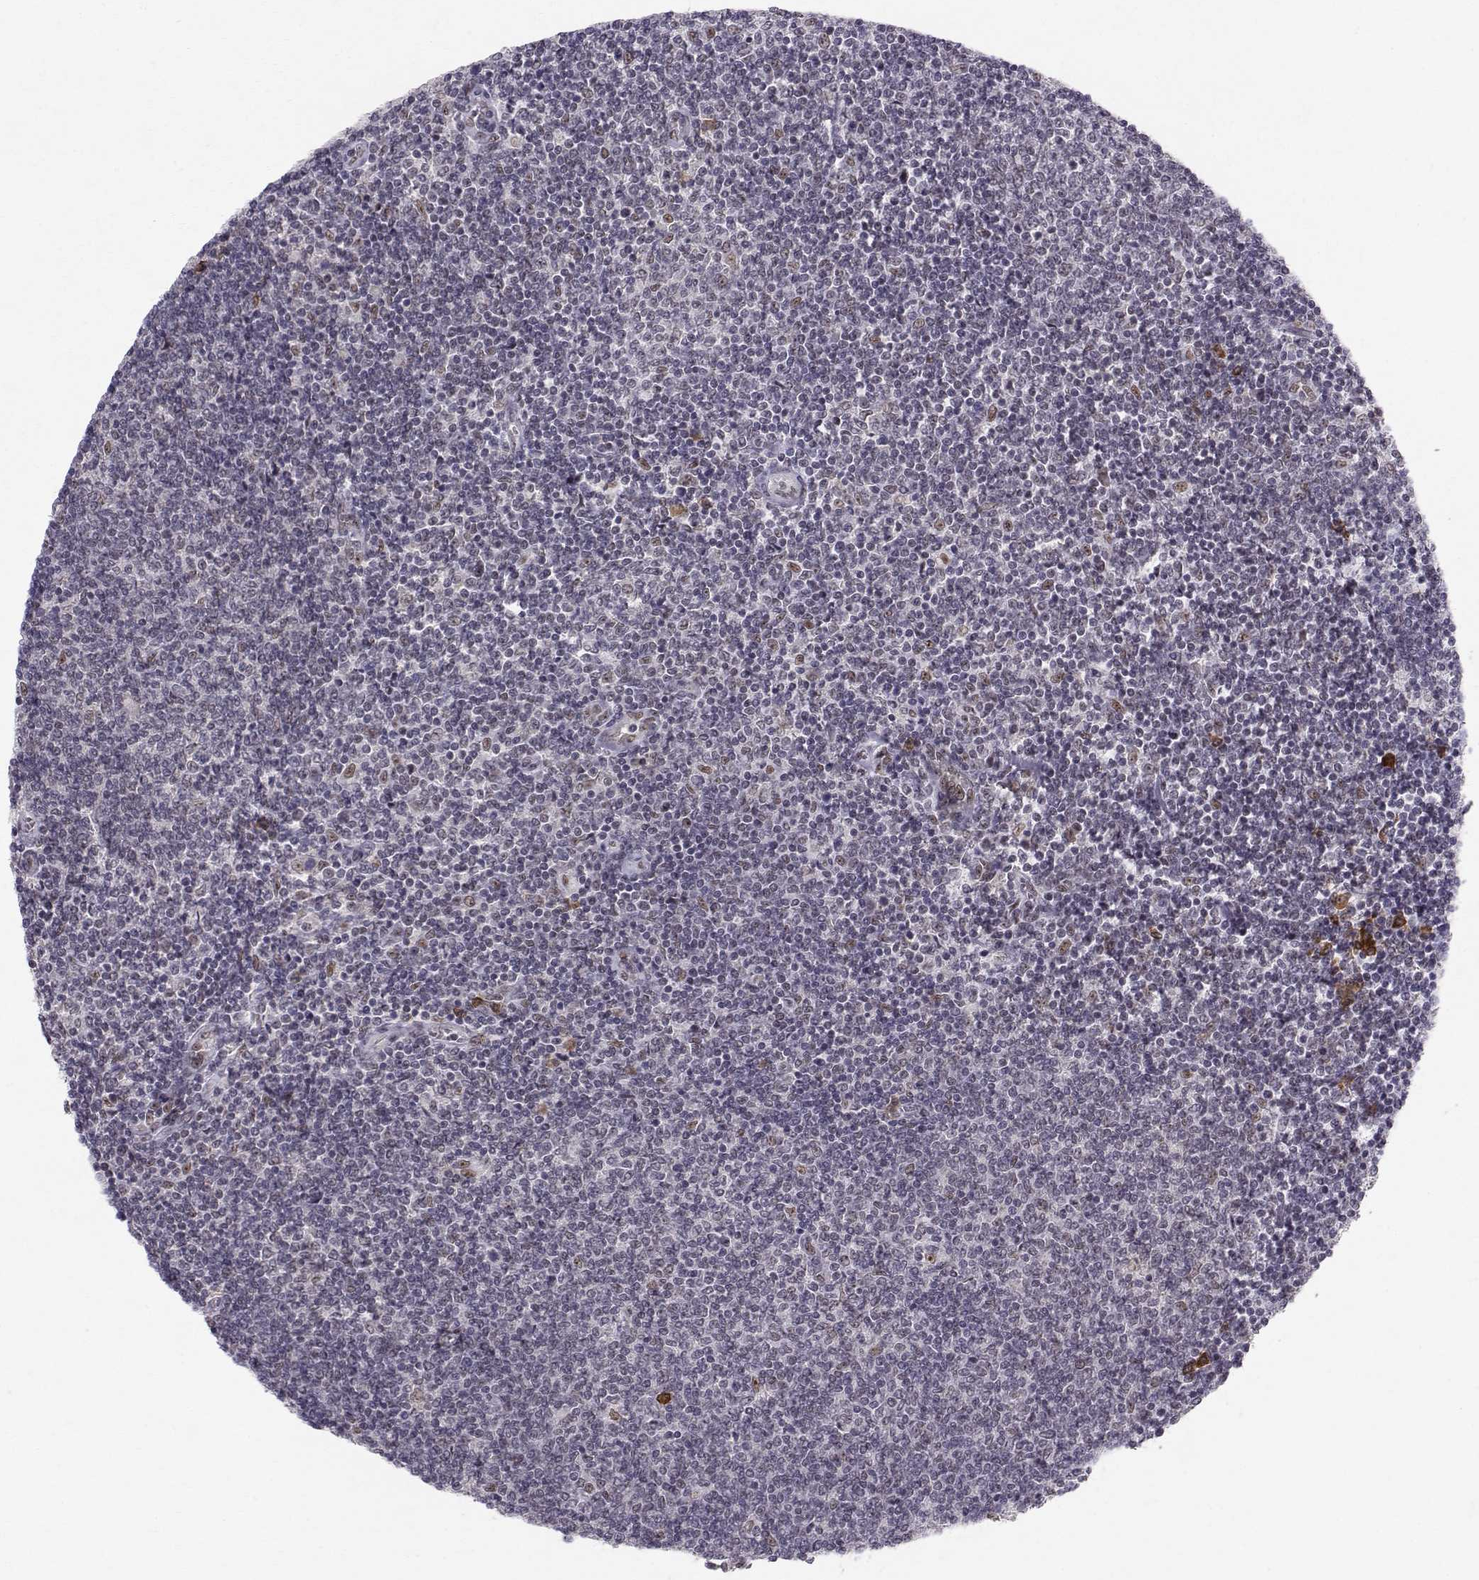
{"staining": {"intensity": "negative", "quantity": "none", "location": "none"}, "tissue": "lymphoma", "cell_type": "Tumor cells", "image_type": "cancer", "snomed": [{"axis": "morphology", "description": "Malignant lymphoma, non-Hodgkin's type, Low grade"}, {"axis": "topography", "description": "Lymph node"}], "caption": "Immunohistochemistry of human low-grade malignant lymphoma, non-Hodgkin's type shows no staining in tumor cells. (DAB immunohistochemistry visualized using brightfield microscopy, high magnification).", "gene": "RPP38", "patient": {"sex": "male", "age": 52}}